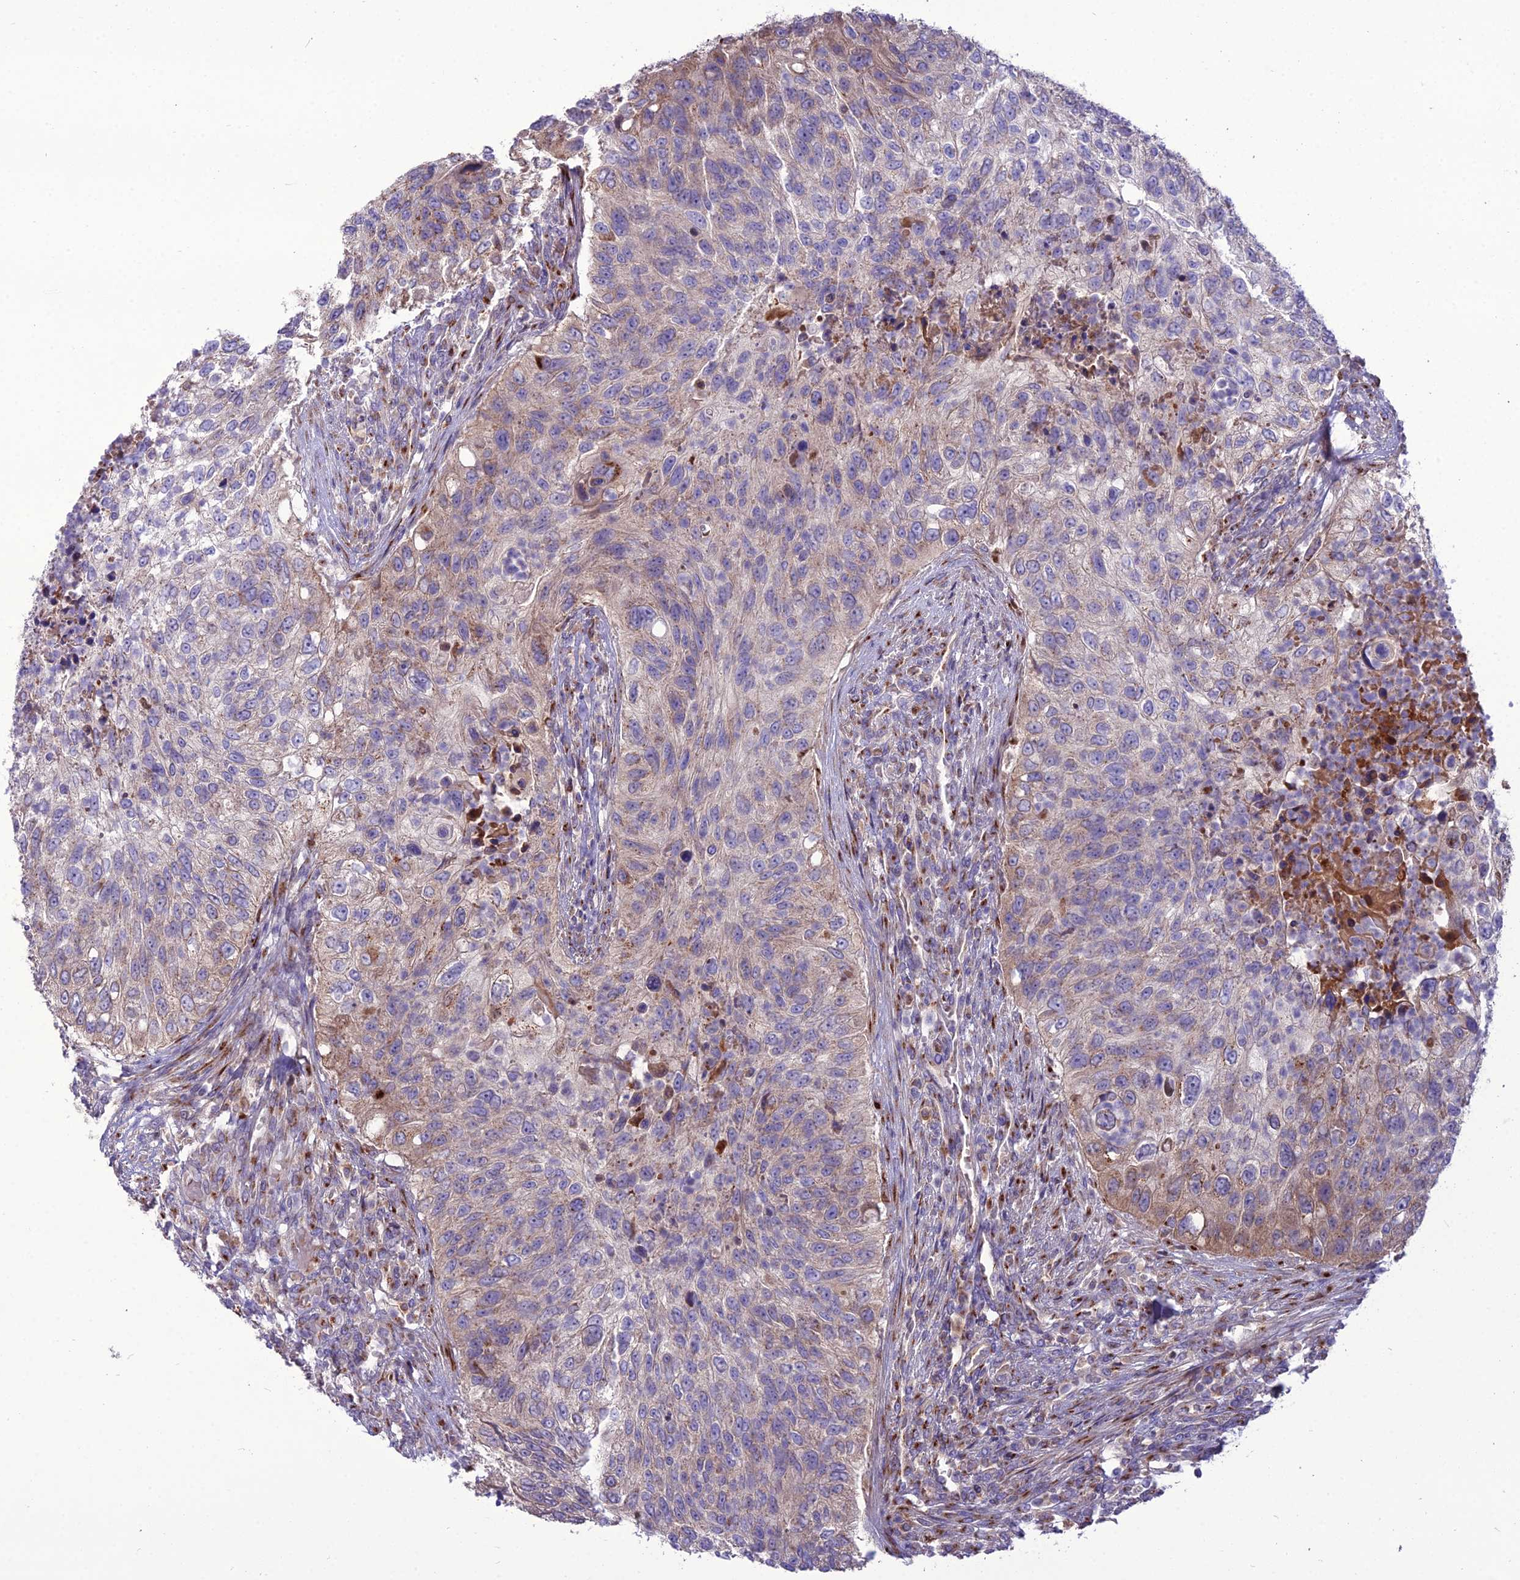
{"staining": {"intensity": "moderate", "quantity": "<25%", "location": "cytoplasmic/membranous"}, "tissue": "urothelial cancer", "cell_type": "Tumor cells", "image_type": "cancer", "snomed": [{"axis": "morphology", "description": "Urothelial carcinoma, High grade"}, {"axis": "topography", "description": "Urinary bladder"}], "caption": "Urothelial cancer stained for a protein shows moderate cytoplasmic/membranous positivity in tumor cells.", "gene": "SPRYD7", "patient": {"sex": "female", "age": 60}}